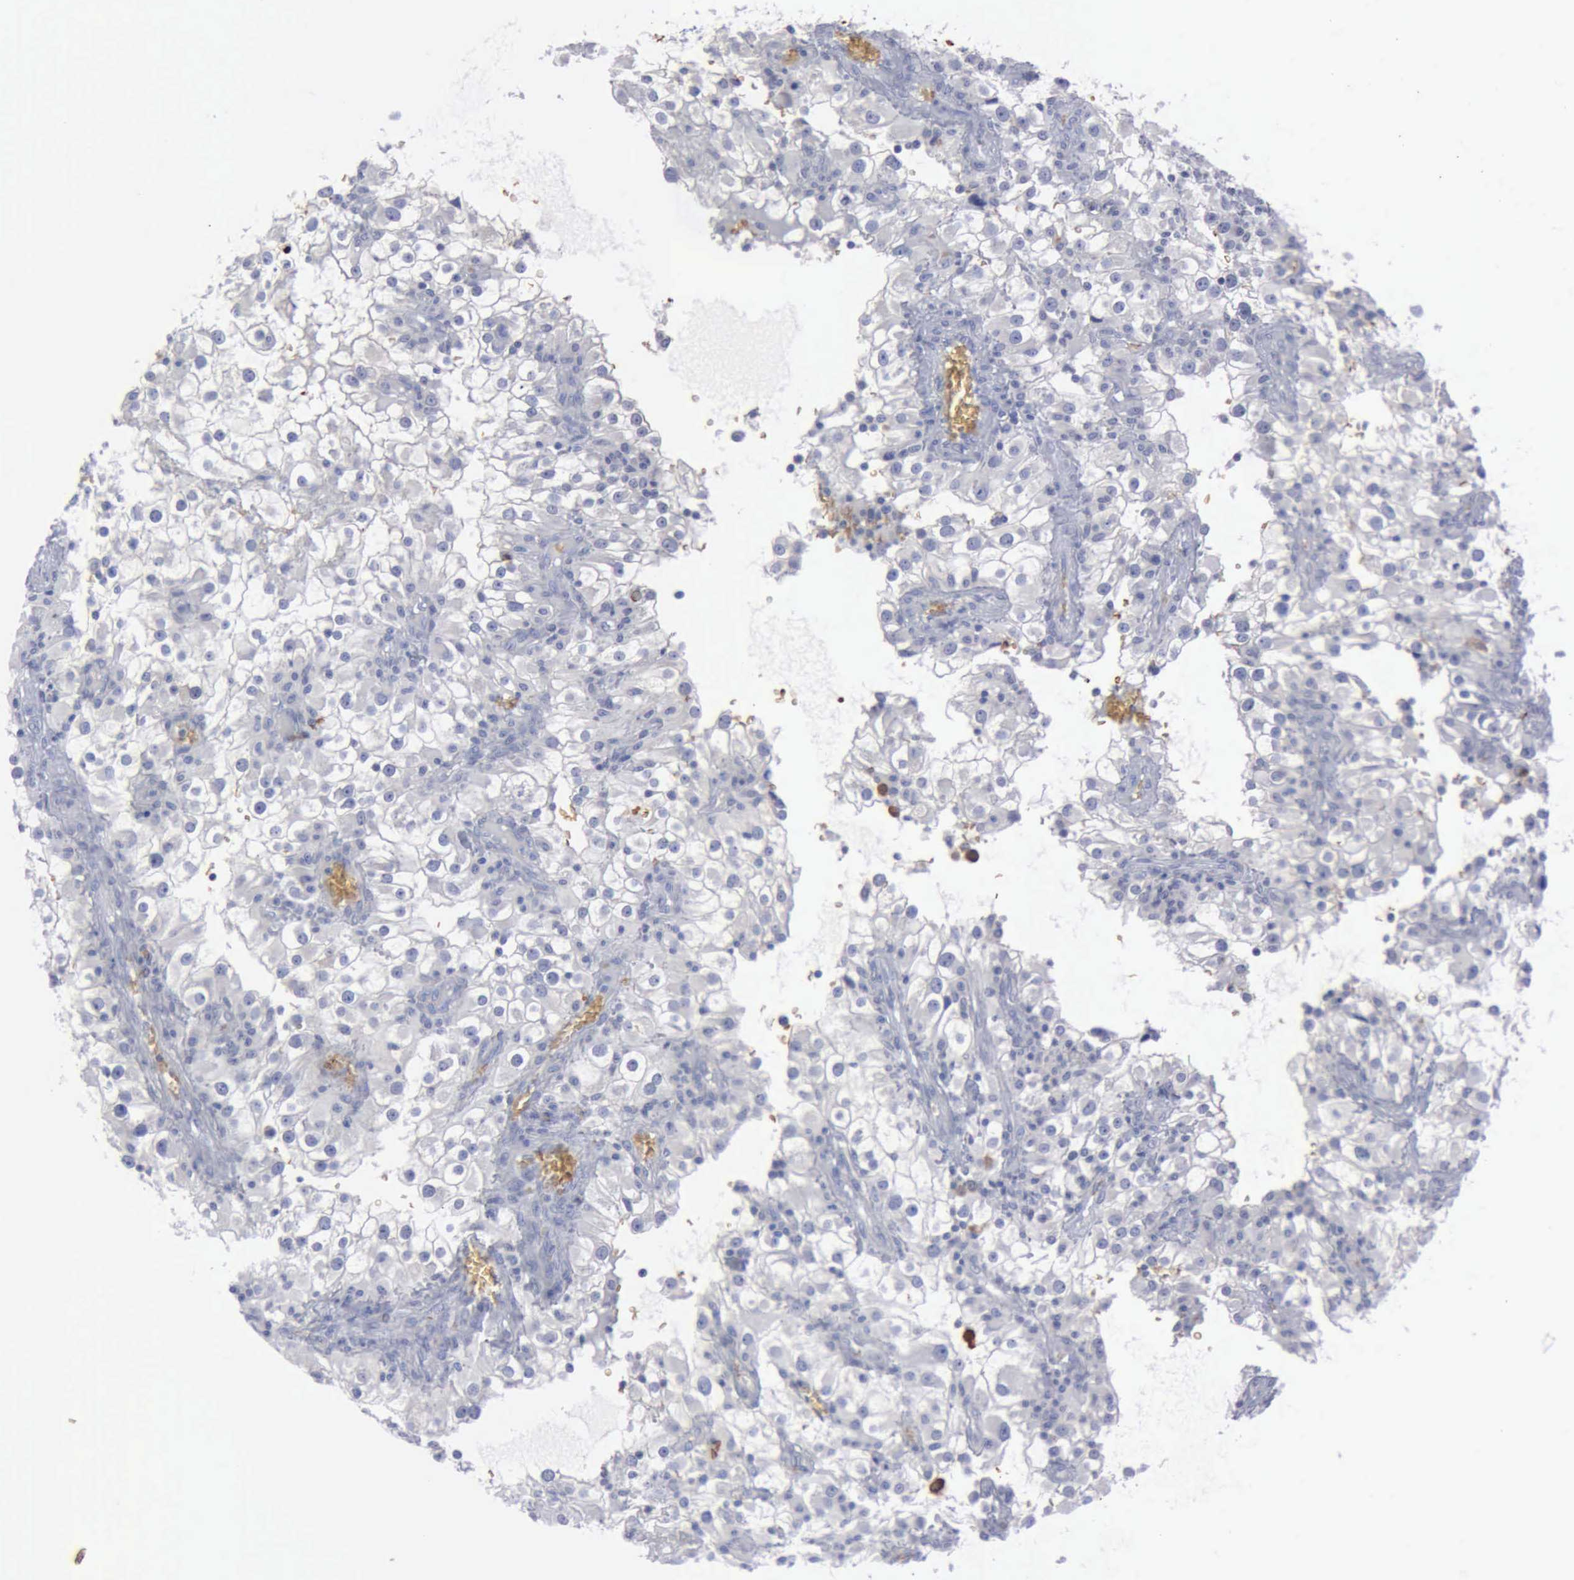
{"staining": {"intensity": "negative", "quantity": "none", "location": "none"}, "tissue": "renal cancer", "cell_type": "Tumor cells", "image_type": "cancer", "snomed": [{"axis": "morphology", "description": "Adenocarcinoma, NOS"}, {"axis": "topography", "description": "Kidney"}], "caption": "Human renal cancer (adenocarcinoma) stained for a protein using IHC exhibits no expression in tumor cells.", "gene": "TGFB1", "patient": {"sex": "female", "age": 52}}